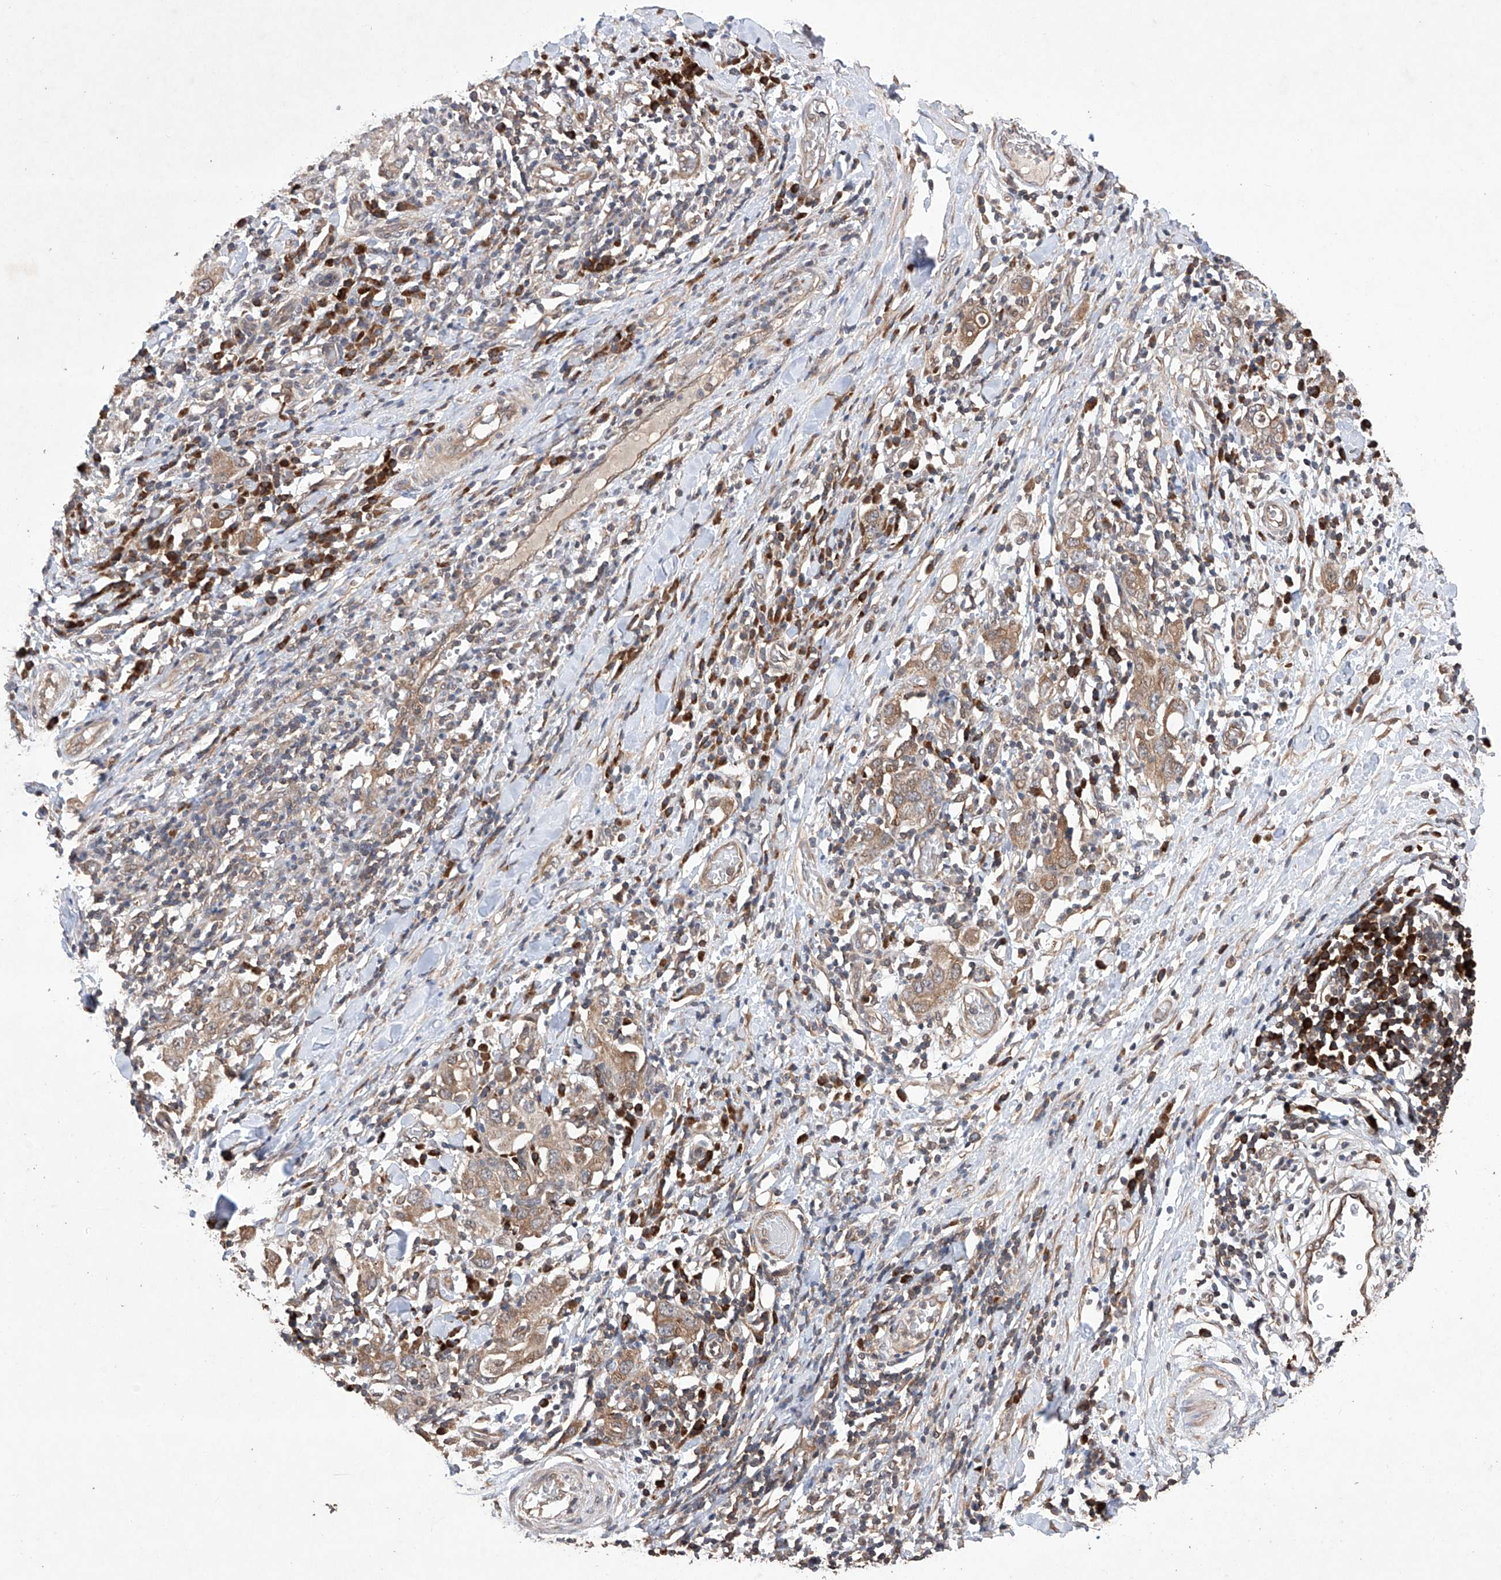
{"staining": {"intensity": "weak", "quantity": ">75%", "location": "cytoplasmic/membranous"}, "tissue": "stomach cancer", "cell_type": "Tumor cells", "image_type": "cancer", "snomed": [{"axis": "morphology", "description": "Adenocarcinoma, NOS"}, {"axis": "topography", "description": "Stomach, upper"}], "caption": "Stomach adenocarcinoma was stained to show a protein in brown. There is low levels of weak cytoplasmic/membranous positivity in approximately >75% of tumor cells. (DAB (3,3'-diaminobenzidine) = brown stain, brightfield microscopy at high magnification).", "gene": "LURAP1", "patient": {"sex": "male", "age": 62}}